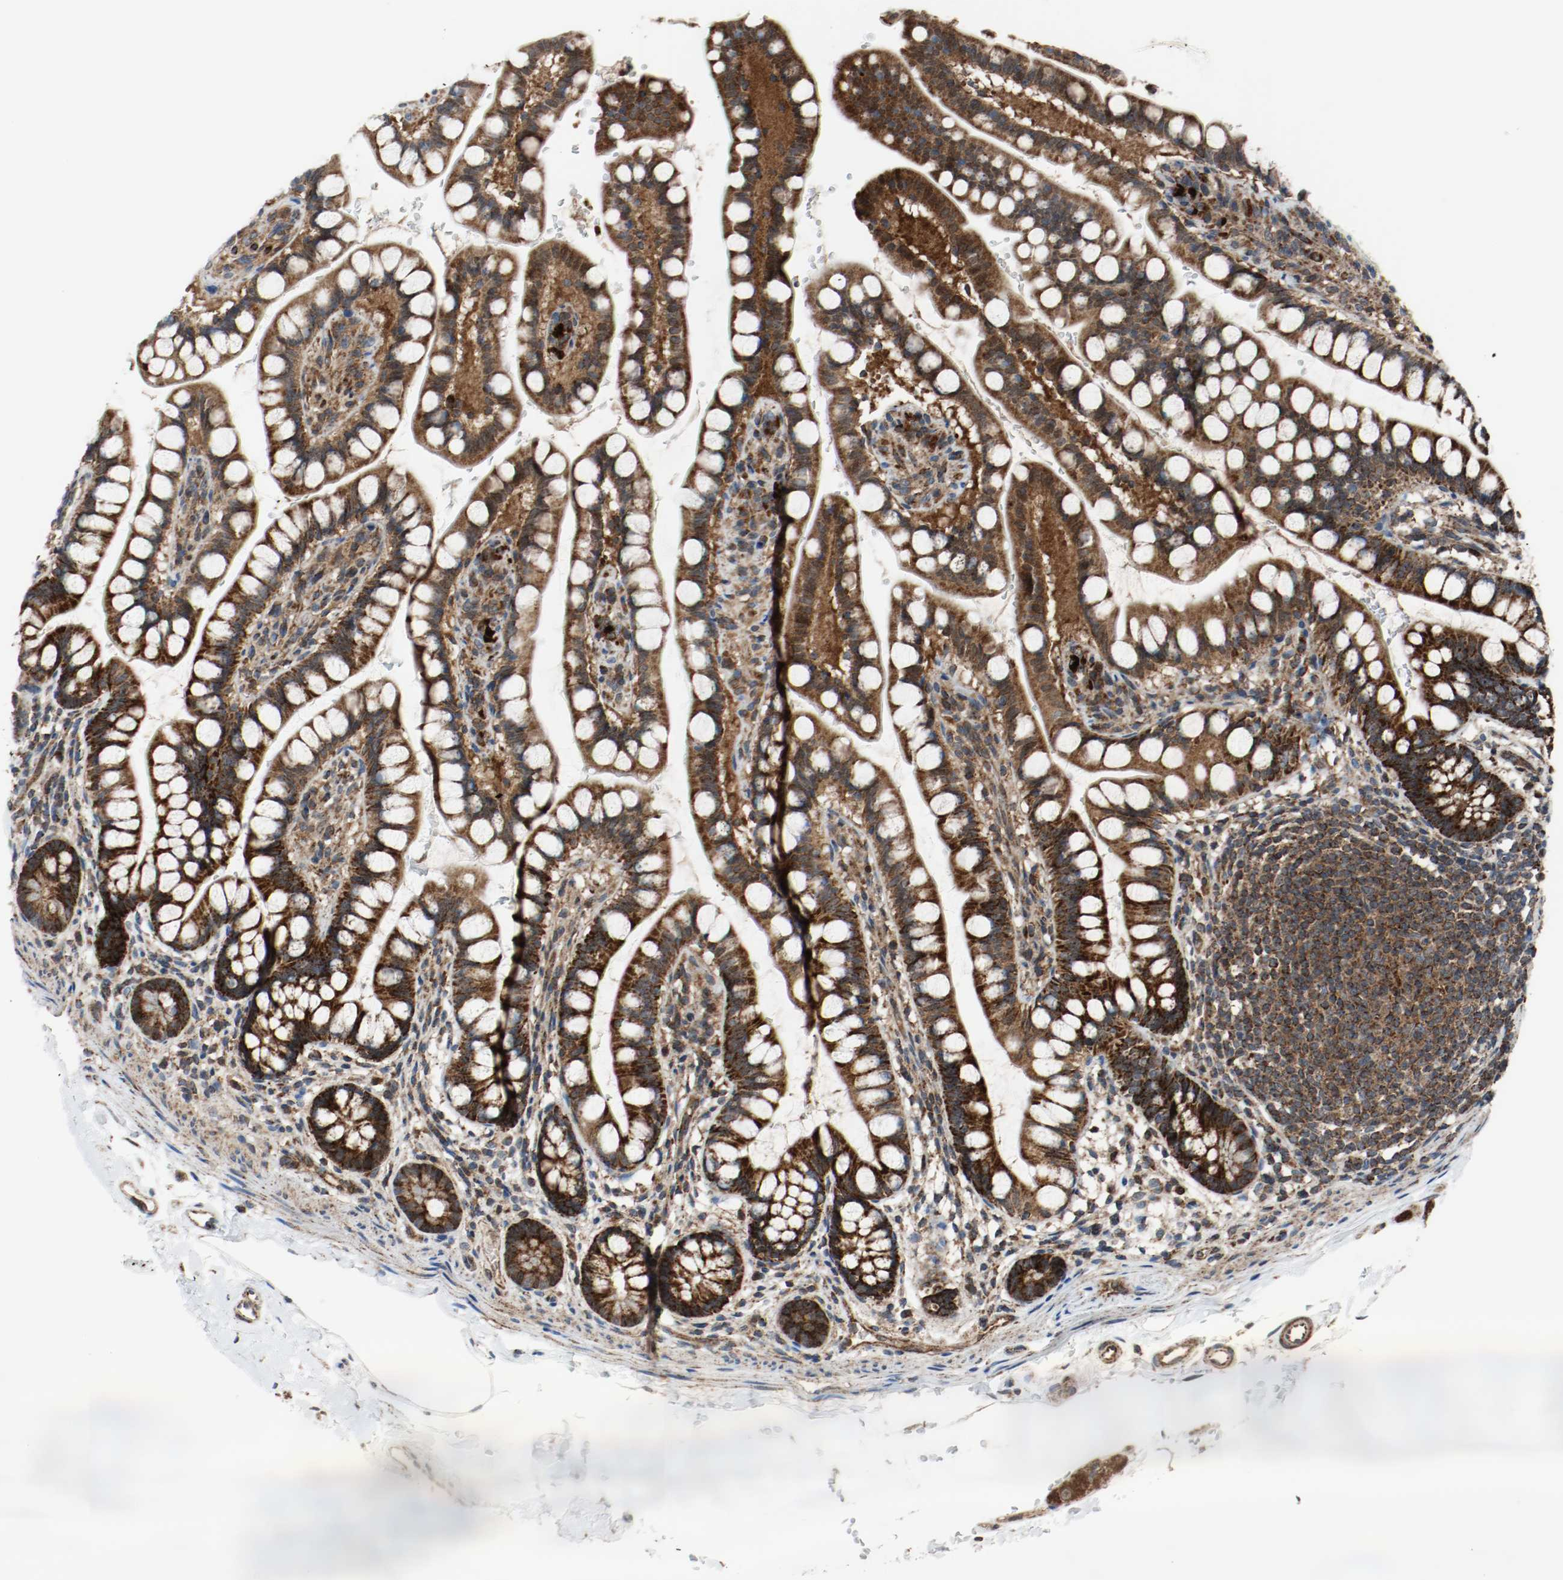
{"staining": {"intensity": "strong", "quantity": ">75%", "location": "cytoplasmic/membranous"}, "tissue": "small intestine", "cell_type": "Glandular cells", "image_type": "normal", "snomed": [{"axis": "morphology", "description": "Normal tissue, NOS"}, {"axis": "topography", "description": "Small intestine"}], "caption": "Protein expression analysis of benign human small intestine reveals strong cytoplasmic/membranous positivity in about >75% of glandular cells. The protein is stained brown, and the nuclei are stained in blue (DAB IHC with brightfield microscopy, high magnification).", "gene": "TXNRD1", "patient": {"sex": "female", "age": 58}}